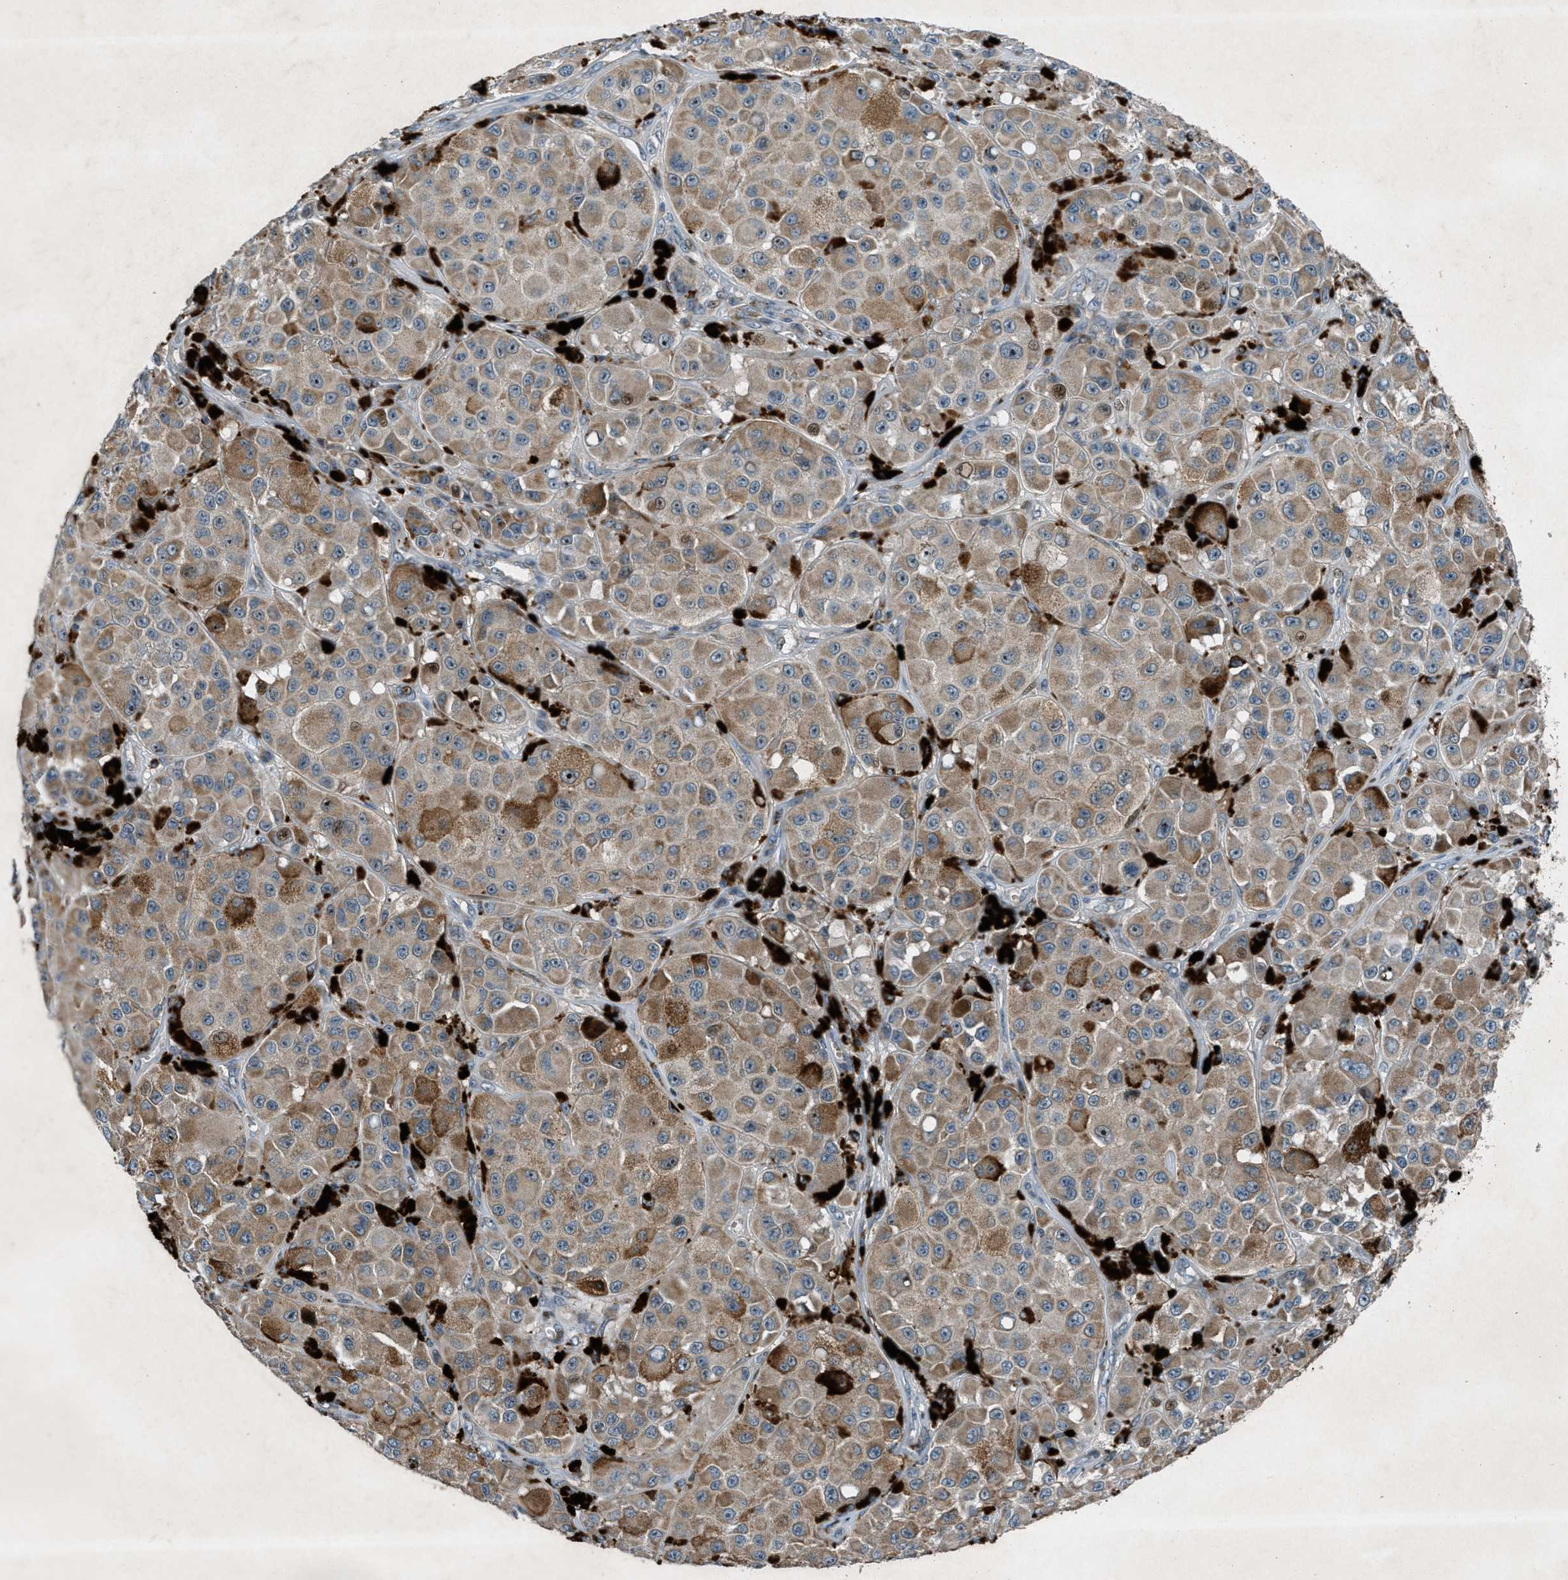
{"staining": {"intensity": "moderate", "quantity": ">75%", "location": "cytoplasmic/membranous"}, "tissue": "melanoma", "cell_type": "Tumor cells", "image_type": "cancer", "snomed": [{"axis": "morphology", "description": "Malignant melanoma, NOS"}, {"axis": "topography", "description": "Skin"}], "caption": "Moderate cytoplasmic/membranous protein expression is seen in approximately >75% of tumor cells in malignant melanoma.", "gene": "CLEC2D", "patient": {"sex": "male", "age": 84}}